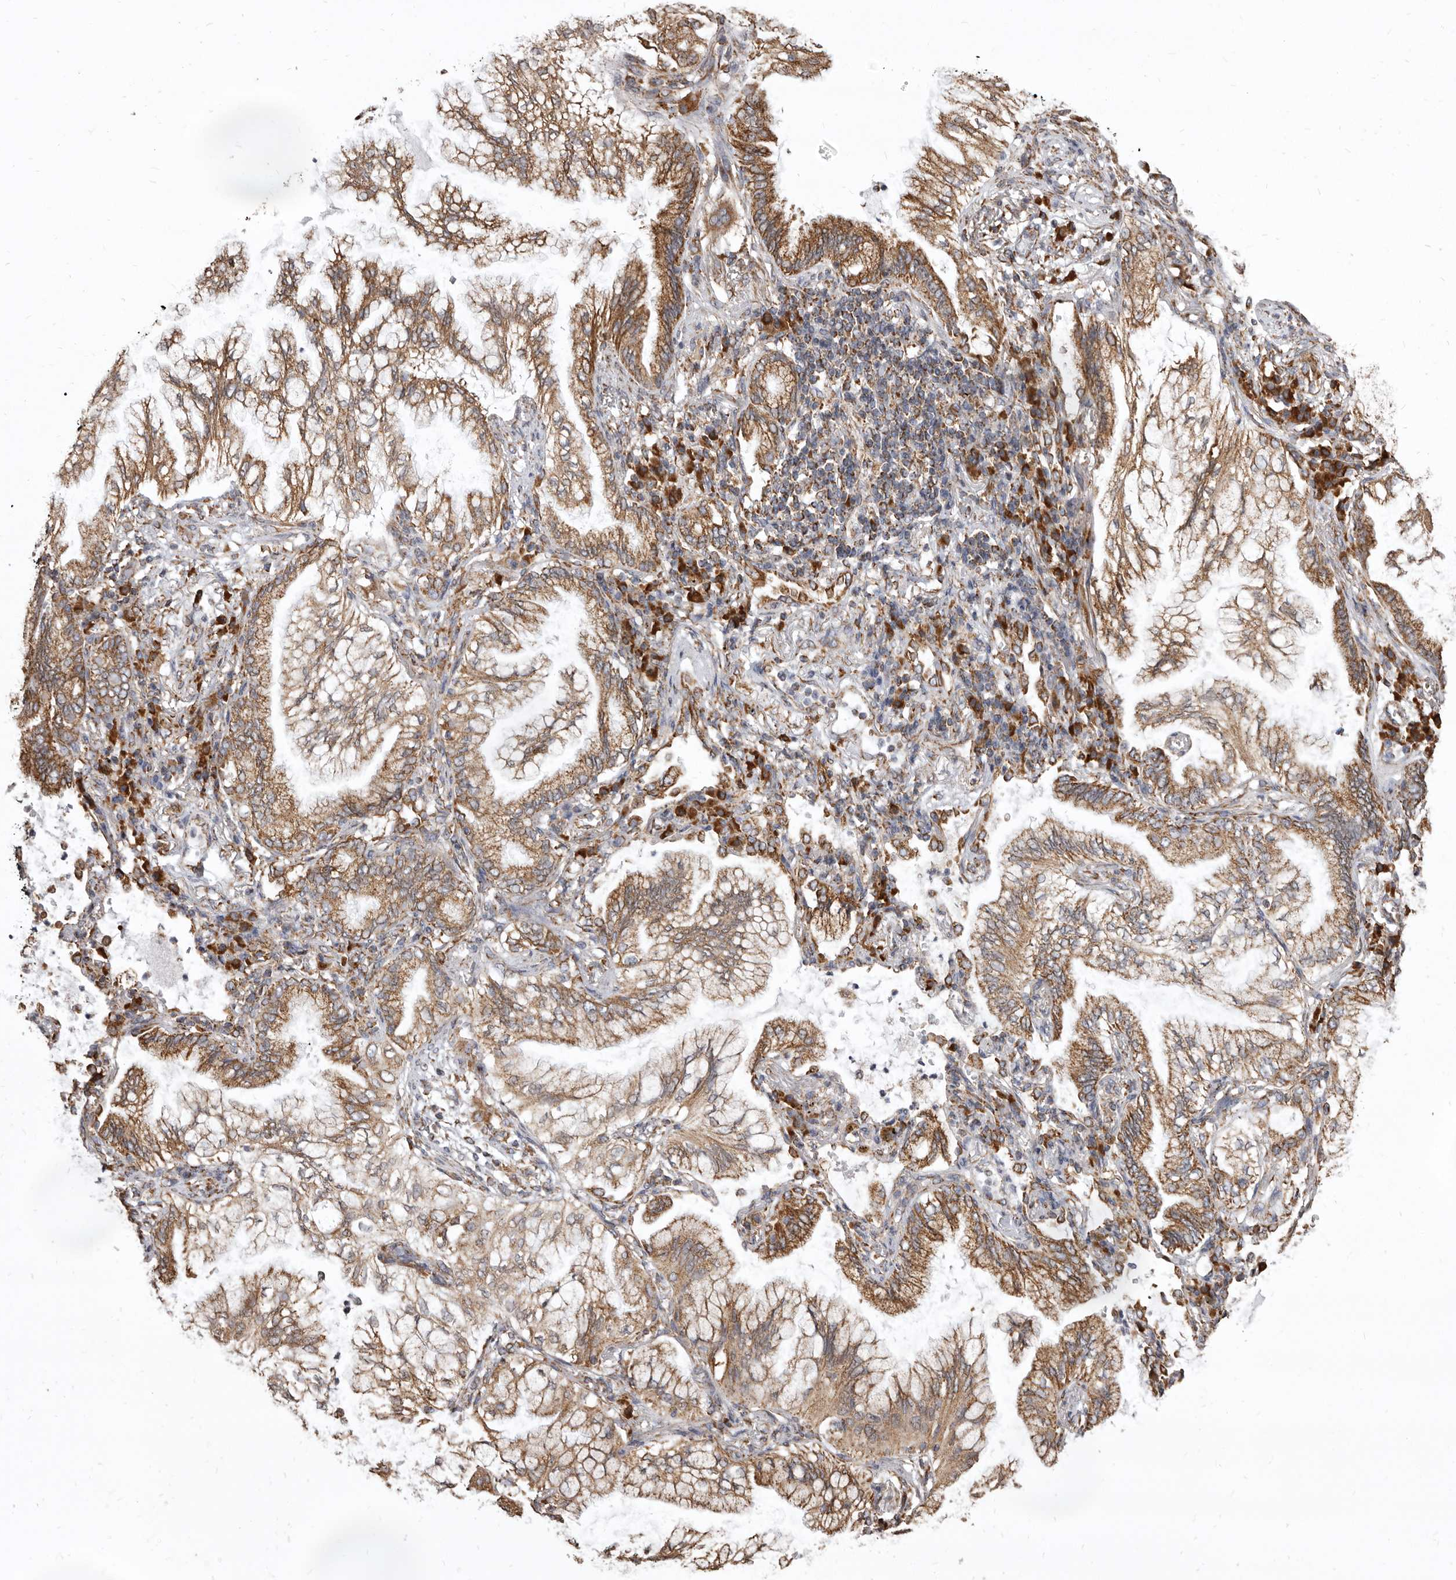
{"staining": {"intensity": "moderate", "quantity": ">75%", "location": "cytoplasmic/membranous"}, "tissue": "lung cancer", "cell_type": "Tumor cells", "image_type": "cancer", "snomed": [{"axis": "morphology", "description": "Adenocarcinoma, NOS"}, {"axis": "topography", "description": "Lung"}], "caption": "Immunohistochemical staining of human adenocarcinoma (lung) demonstrates moderate cytoplasmic/membranous protein expression in about >75% of tumor cells. (brown staining indicates protein expression, while blue staining denotes nuclei).", "gene": "CDK5RAP3", "patient": {"sex": "female", "age": 70}}